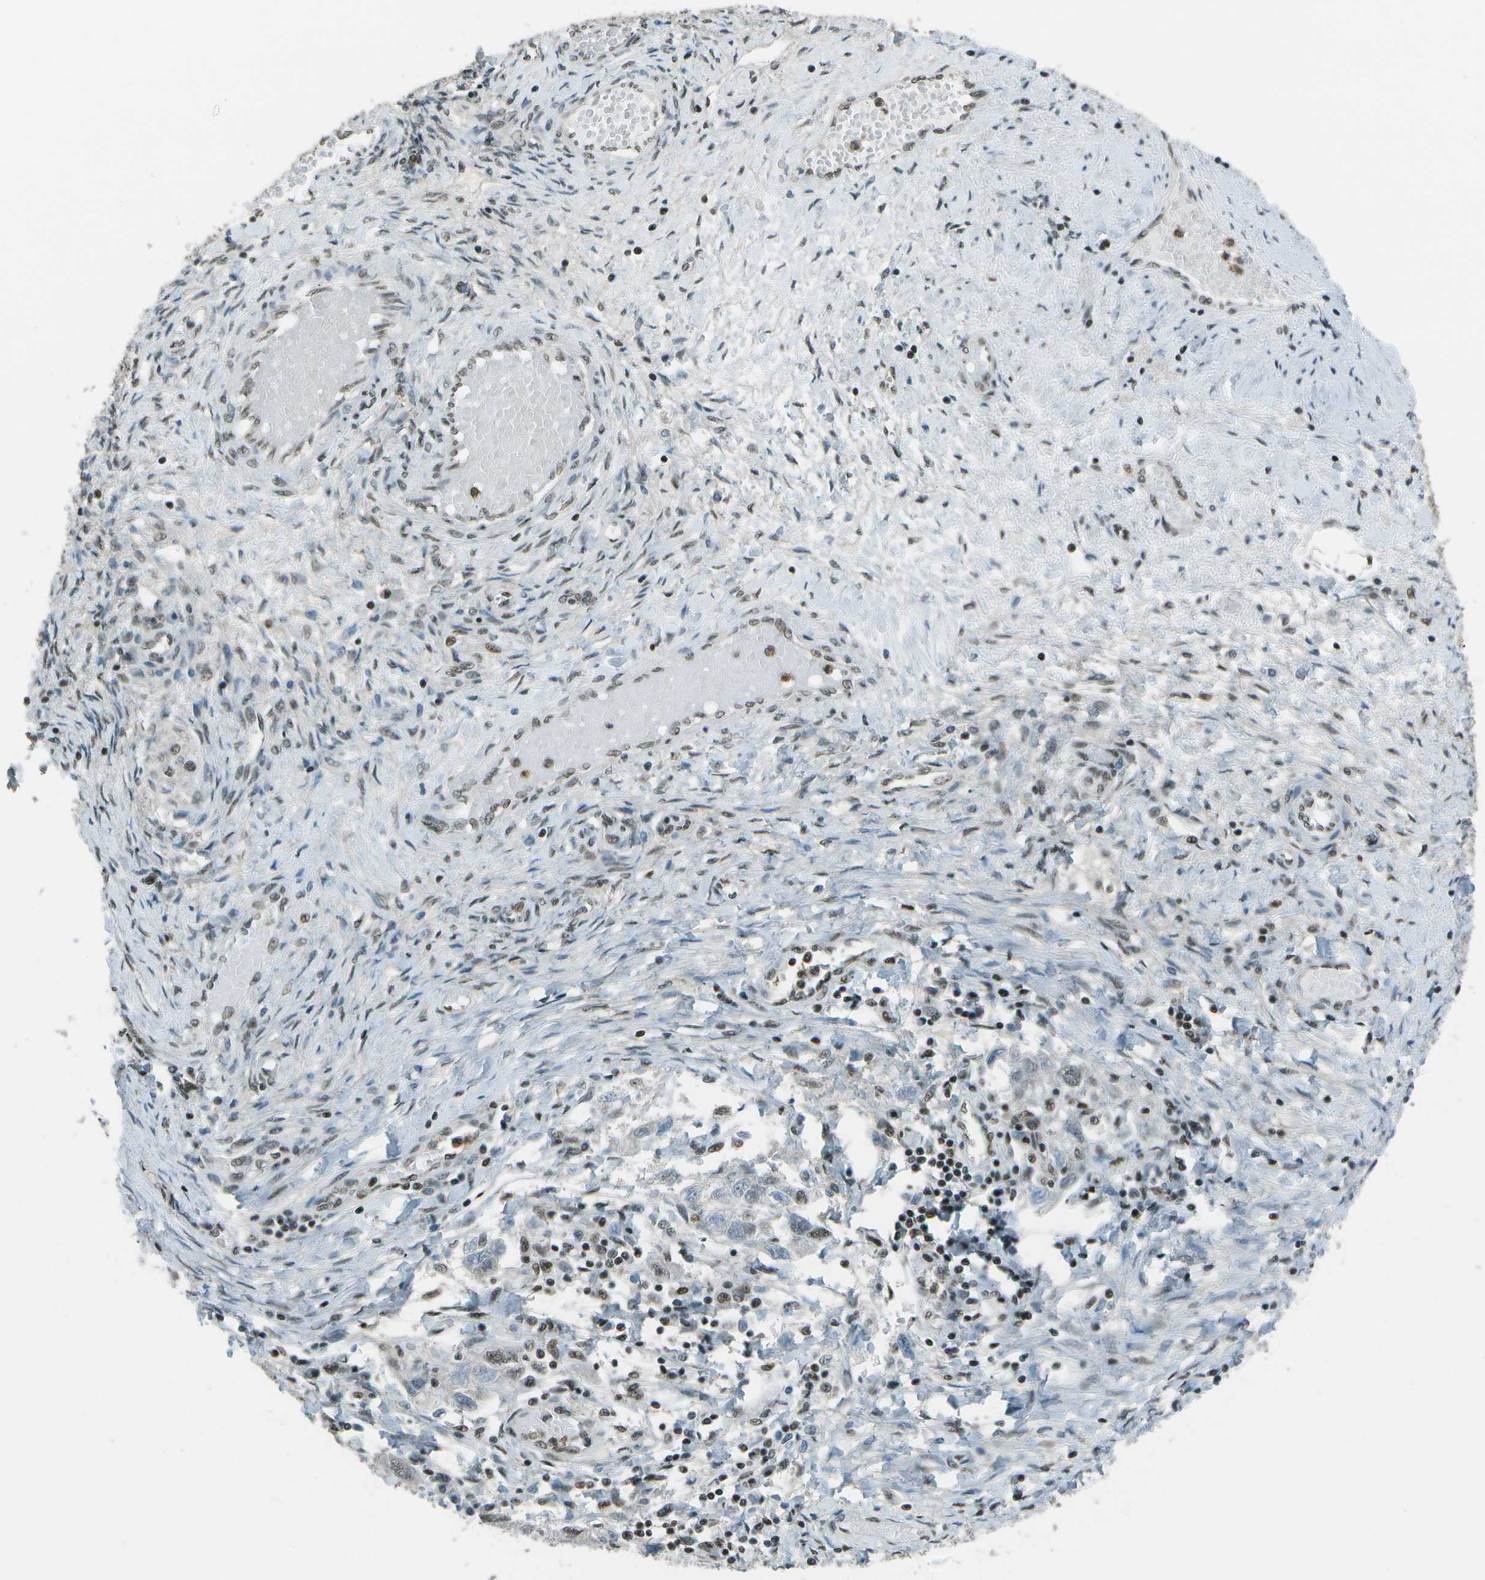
{"staining": {"intensity": "weak", "quantity": "25%-75%", "location": "nuclear"}, "tissue": "ovarian cancer", "cell_type": "Tumor cells", "image_type": "cancer", "snomed": [{"axis": "morphology", "description": "Carcinoma, NOS"}, {"axis": "morphology", "description": "Cystadenocarcinoma, serous, NOS"}, {"axis": "topography", "description": "Ovary"}], "caption": "This is a histology image of immunohistochemistry (IHC) staining of ovarian cancer, which shows weak expression in the nuclear of tumor cells.", "gene": "DEPDC1", "patient": {"sex": "female", "age": 69}}